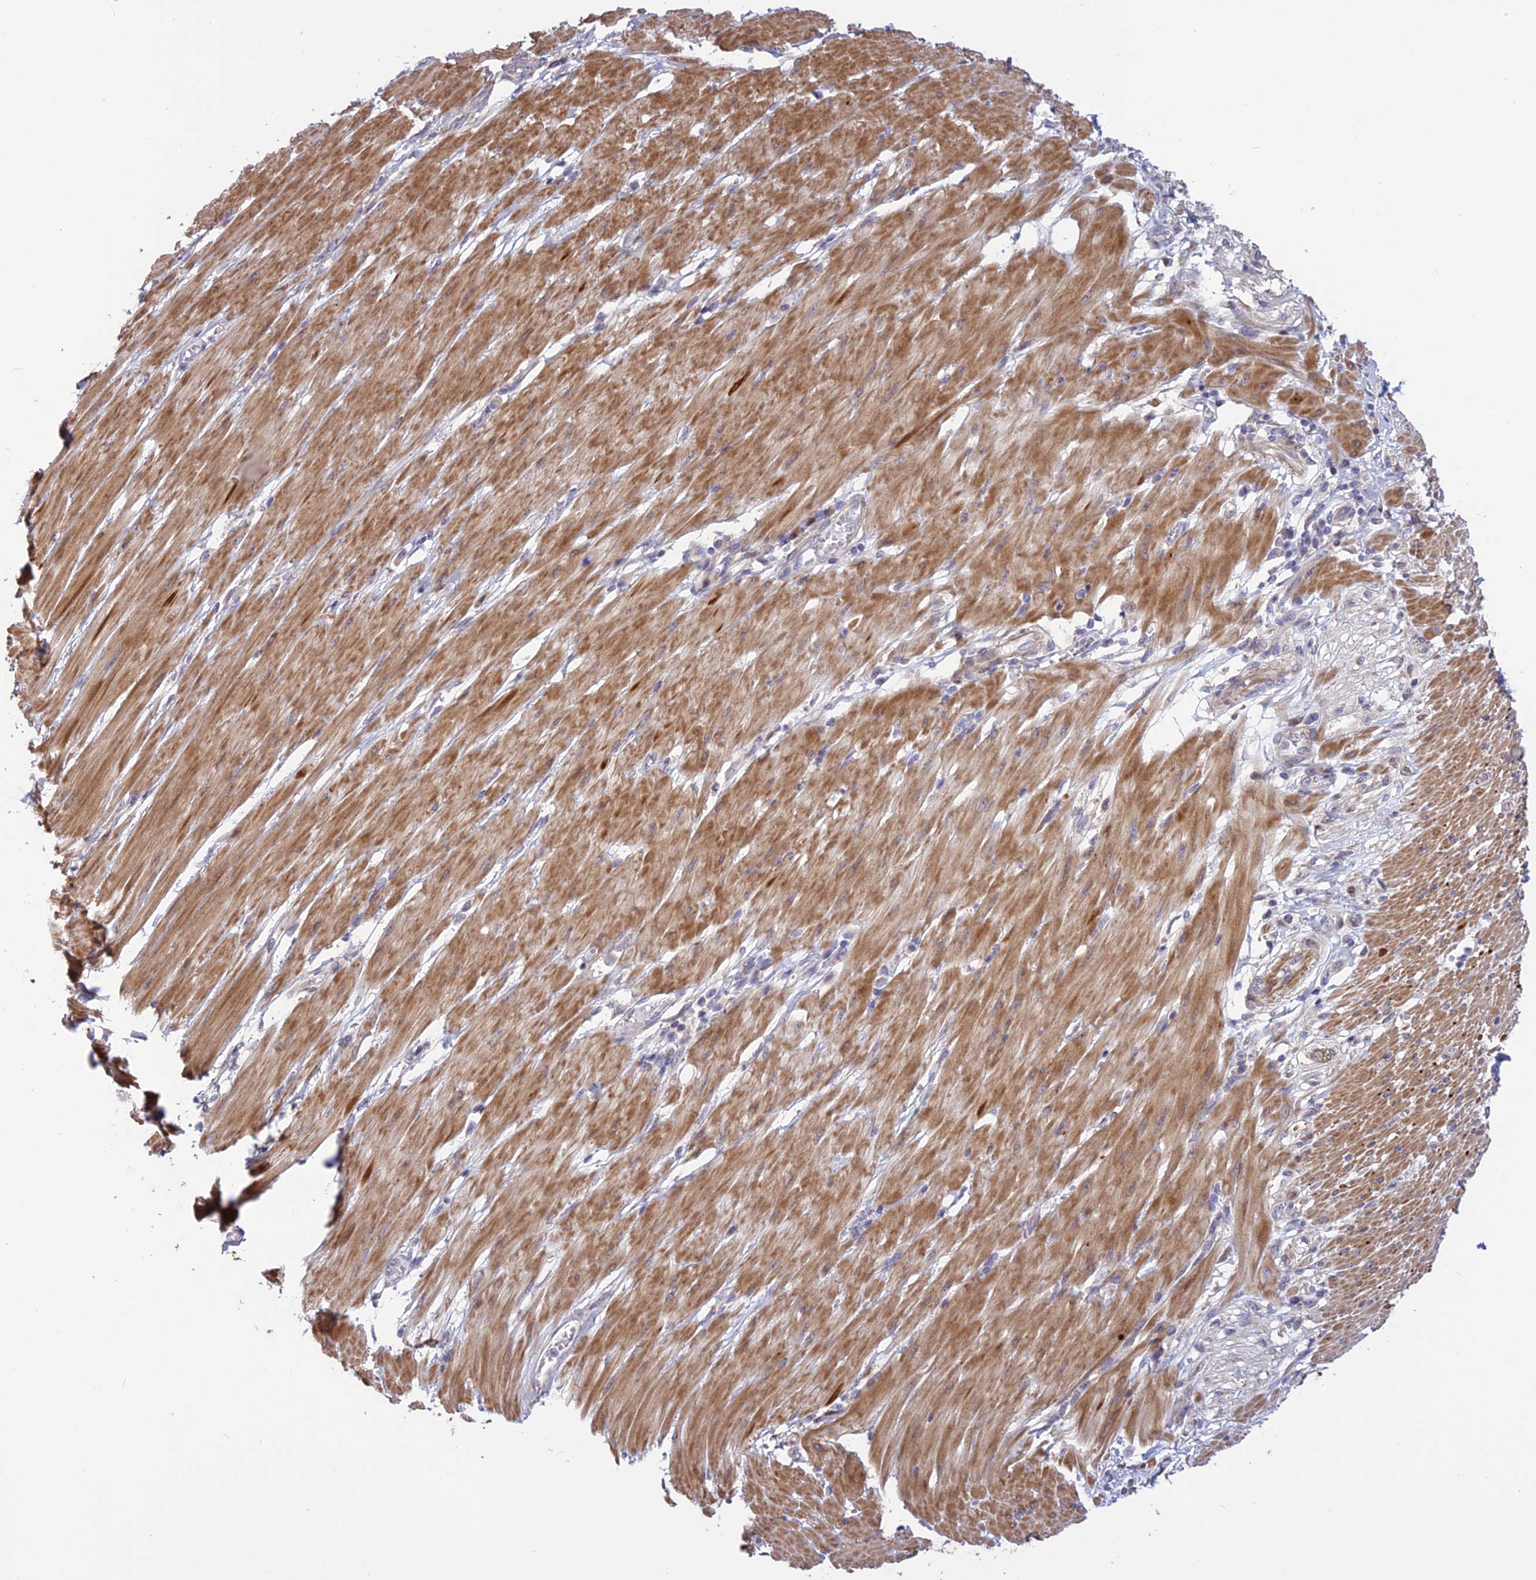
{"staining": {"intensity": "moderate", "quantity": "<25%", "location": "cytoplasmic/membranous"}, "tissue": "pancreatic cancer", "cell_type": "Tumor cells", "image_type": "cancer", "snomed": [{"axis": "morphology", "description": "Adenocarcinoma, NOS"}, {"axis": "topography", "description": "Pancreas"}], "caption": "Immunohistochemical staining of human pancreatic cancer displays low levels of moderate cytoplasmic/membranous expression in approximately <25% of tumor cells.", "gene": "SPG21", "patient": {"sex": "male", "age": 68}}